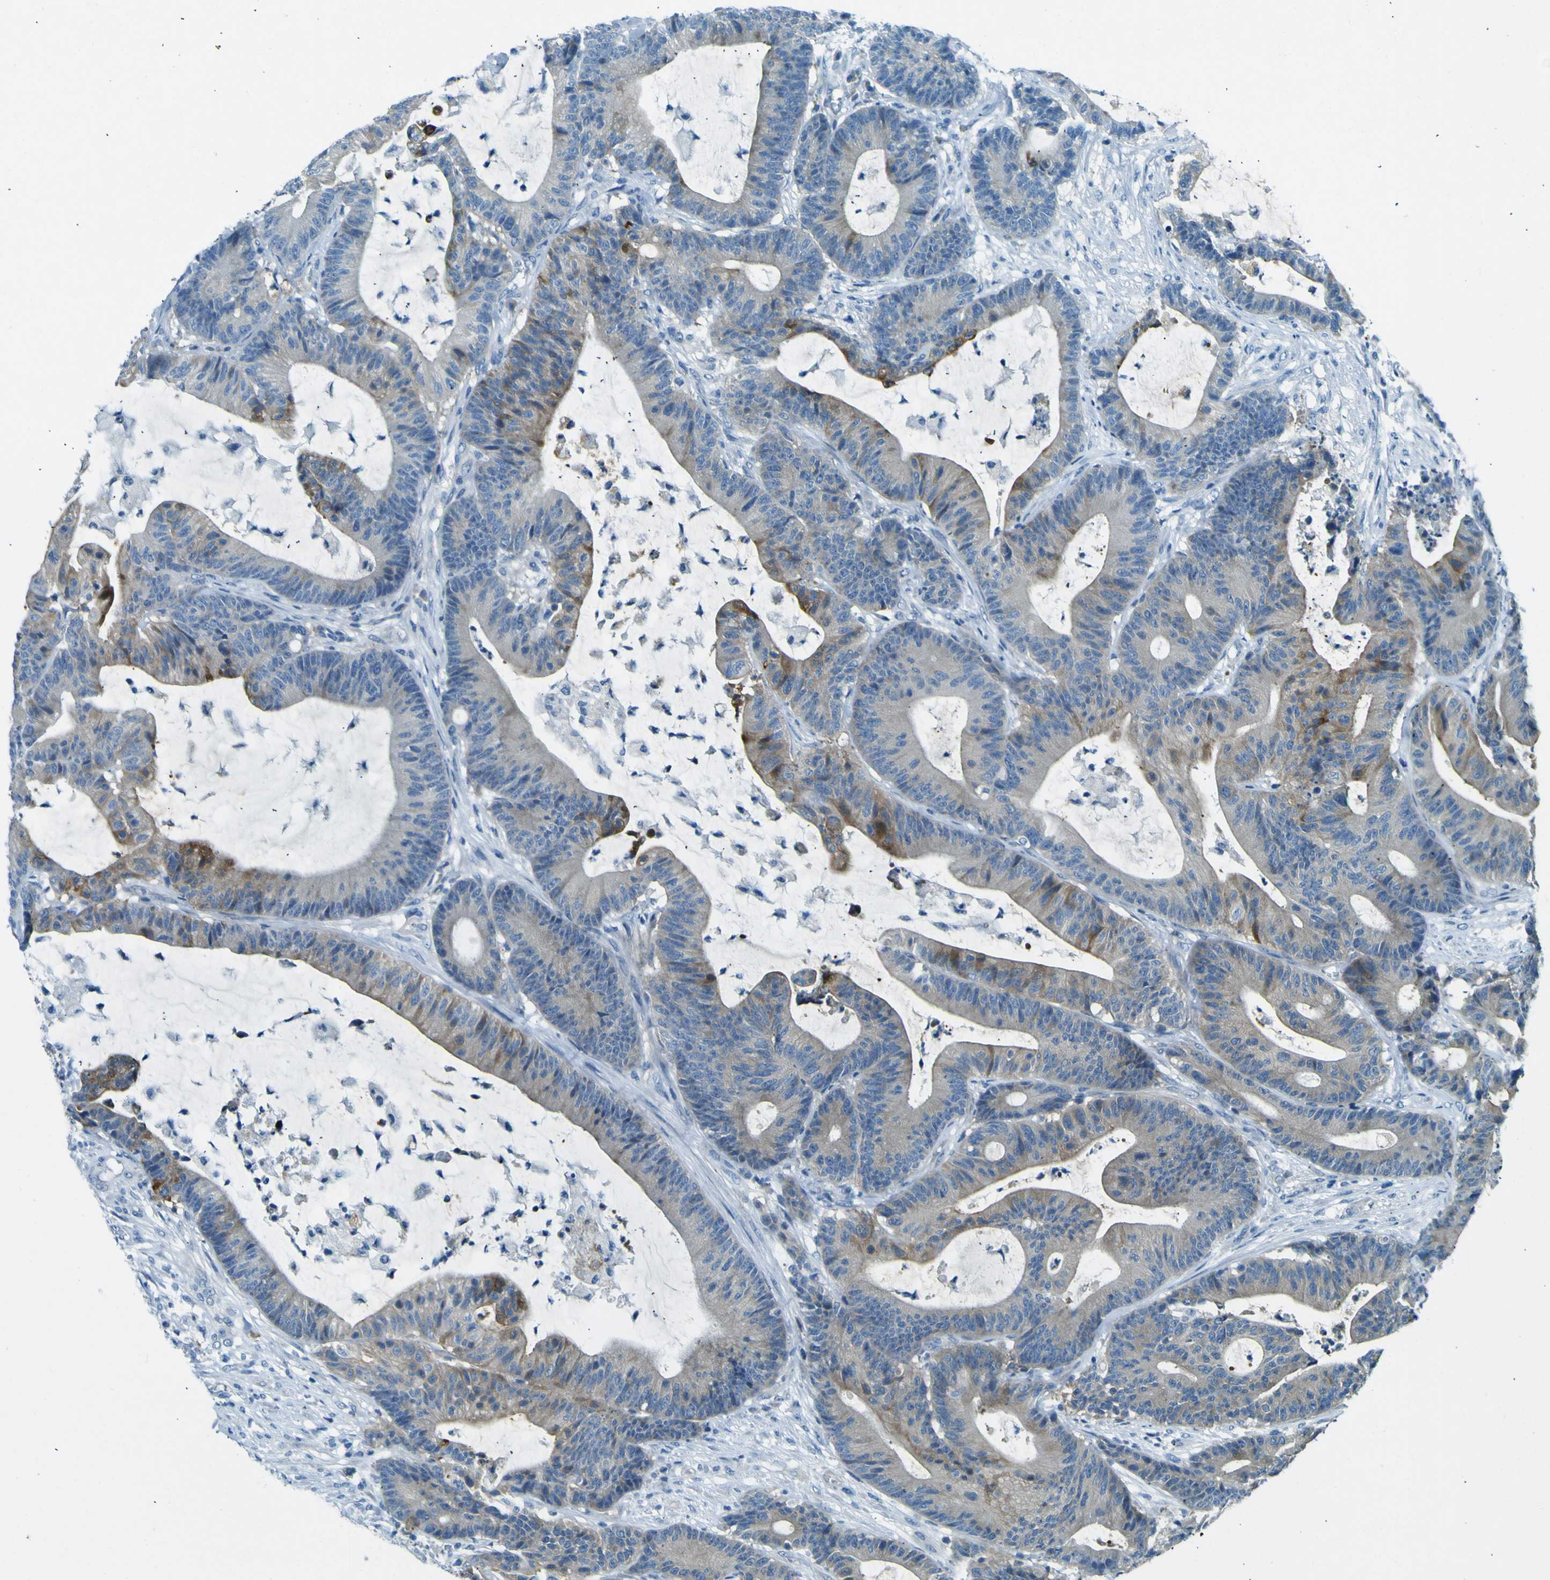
{"staining": {"intensity": "moderate", "quantity": "<25%", "location": "cytoplasmic/membranous"}, "tissue": "colorectal cancer", "cell_type": "Tumor cells", "image_type": "cancer", "snomed": [{"axis": "morphology", "description": "Adenocarcinoma, NOS"}, {"axis": "topography", "description": "Colon"}], "caption": "Immunohistochemistry of colorectal adenocarcinoma demonstrates low levels of moderate cytoplasmic/membranous positivity in about <25% of tumor cells.", "gene": "SORCS1", "patient": {"sex": "female", "age": 84}}